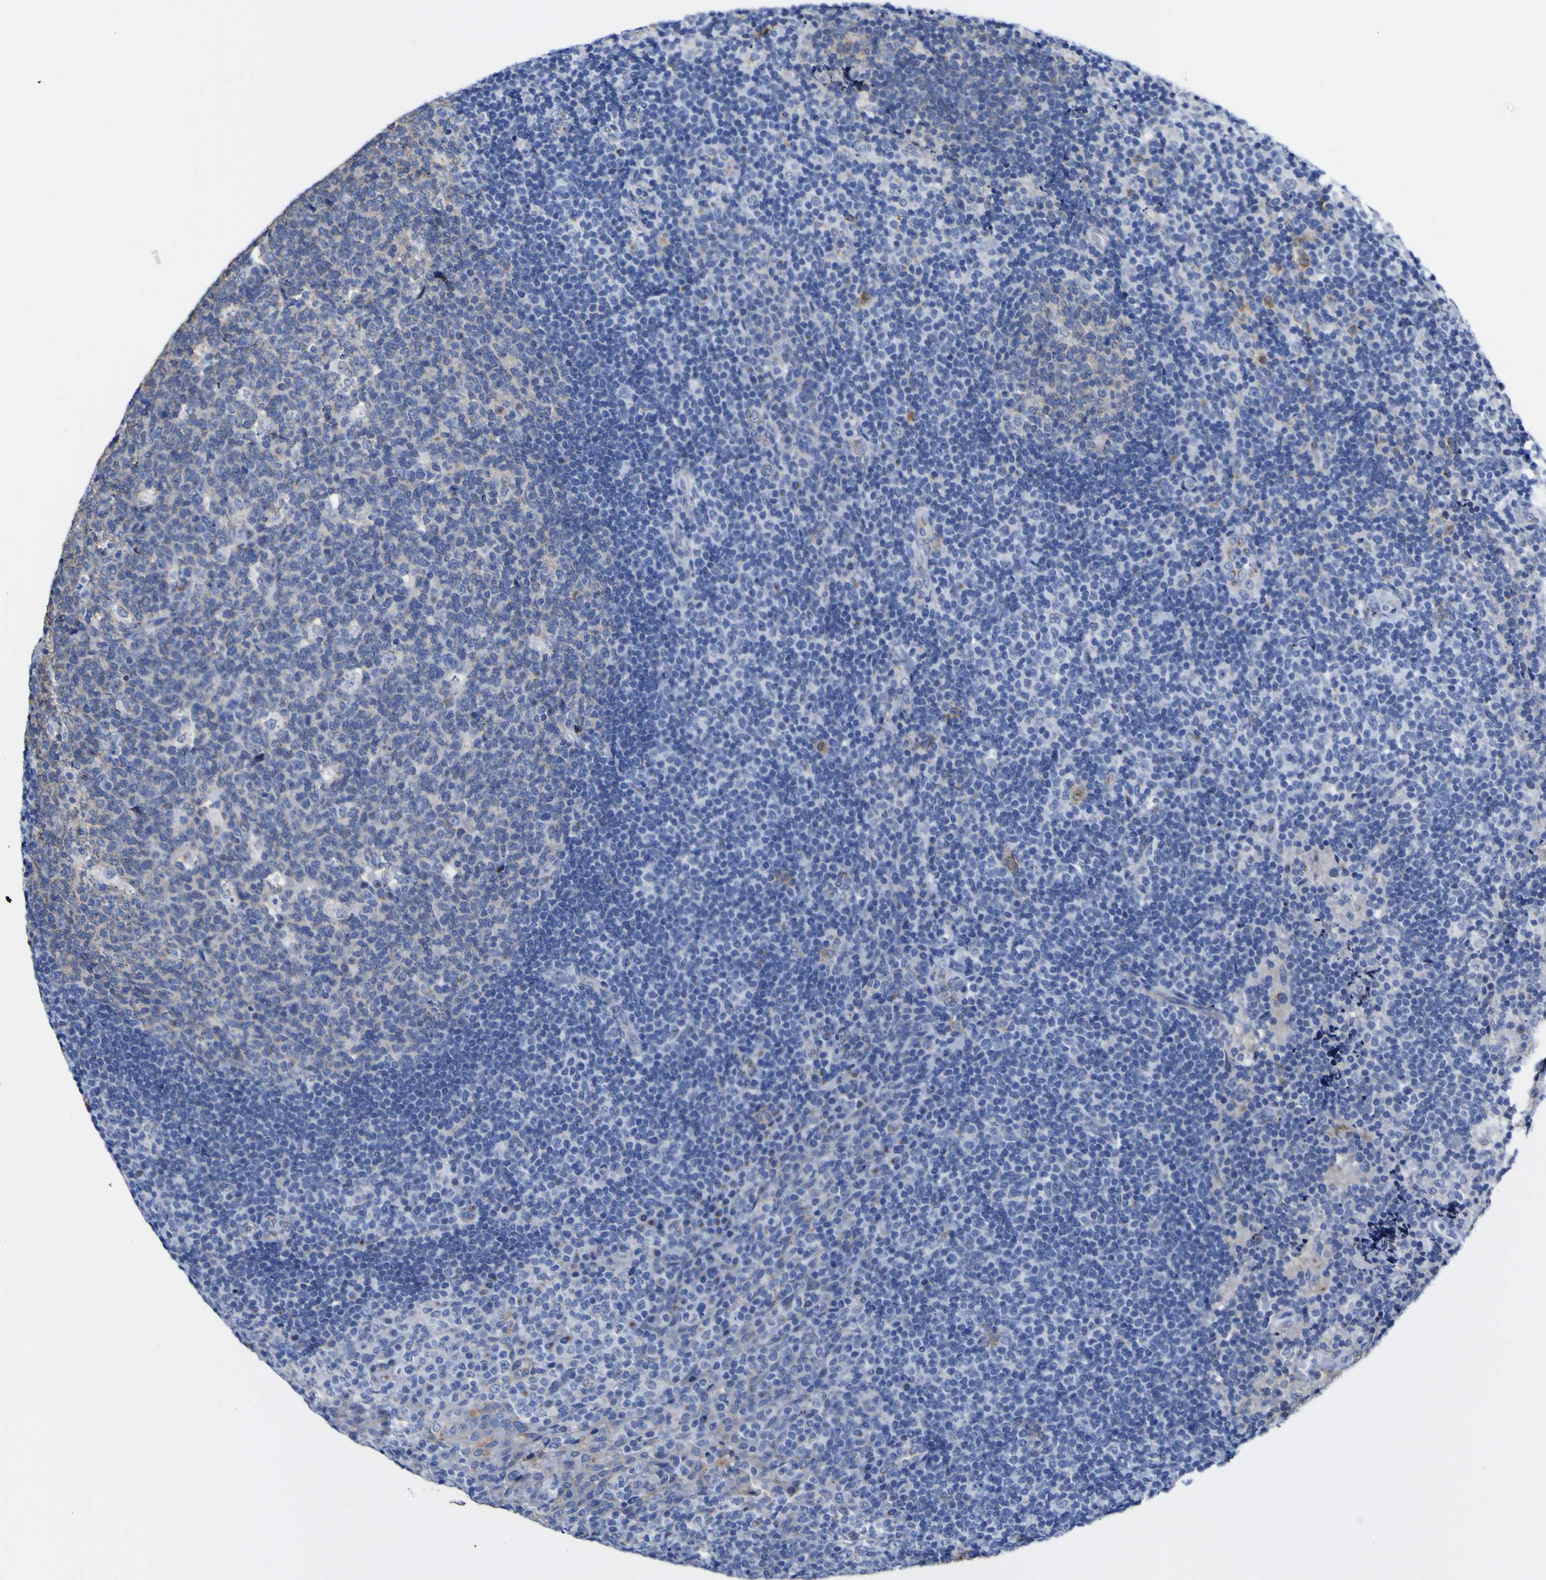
{"staining": {"intensity": "weak", "quantity": "<25%", "location": "cytoplasmic/membranous"}, "tissue": "tonsil", "cell_type": "Germinal center cells", "image_type": "normal", "snomed": [{"axis": "morphology", "description": "Normal tissue, NOS"}, {"axis": "topography", "description": "Tonsil"}], "caption": "DAB immunohistochemical staining of benign human tonsil displays no significant positivity in germinal center cells. The staining was performed using DAB to visualize the protein expression in brown, while the nuclei were stained in blue with hematoxylin (Magnification: 20x).", "gene": "GOLM1", "patient": {"sex": "male", "age": 17}}